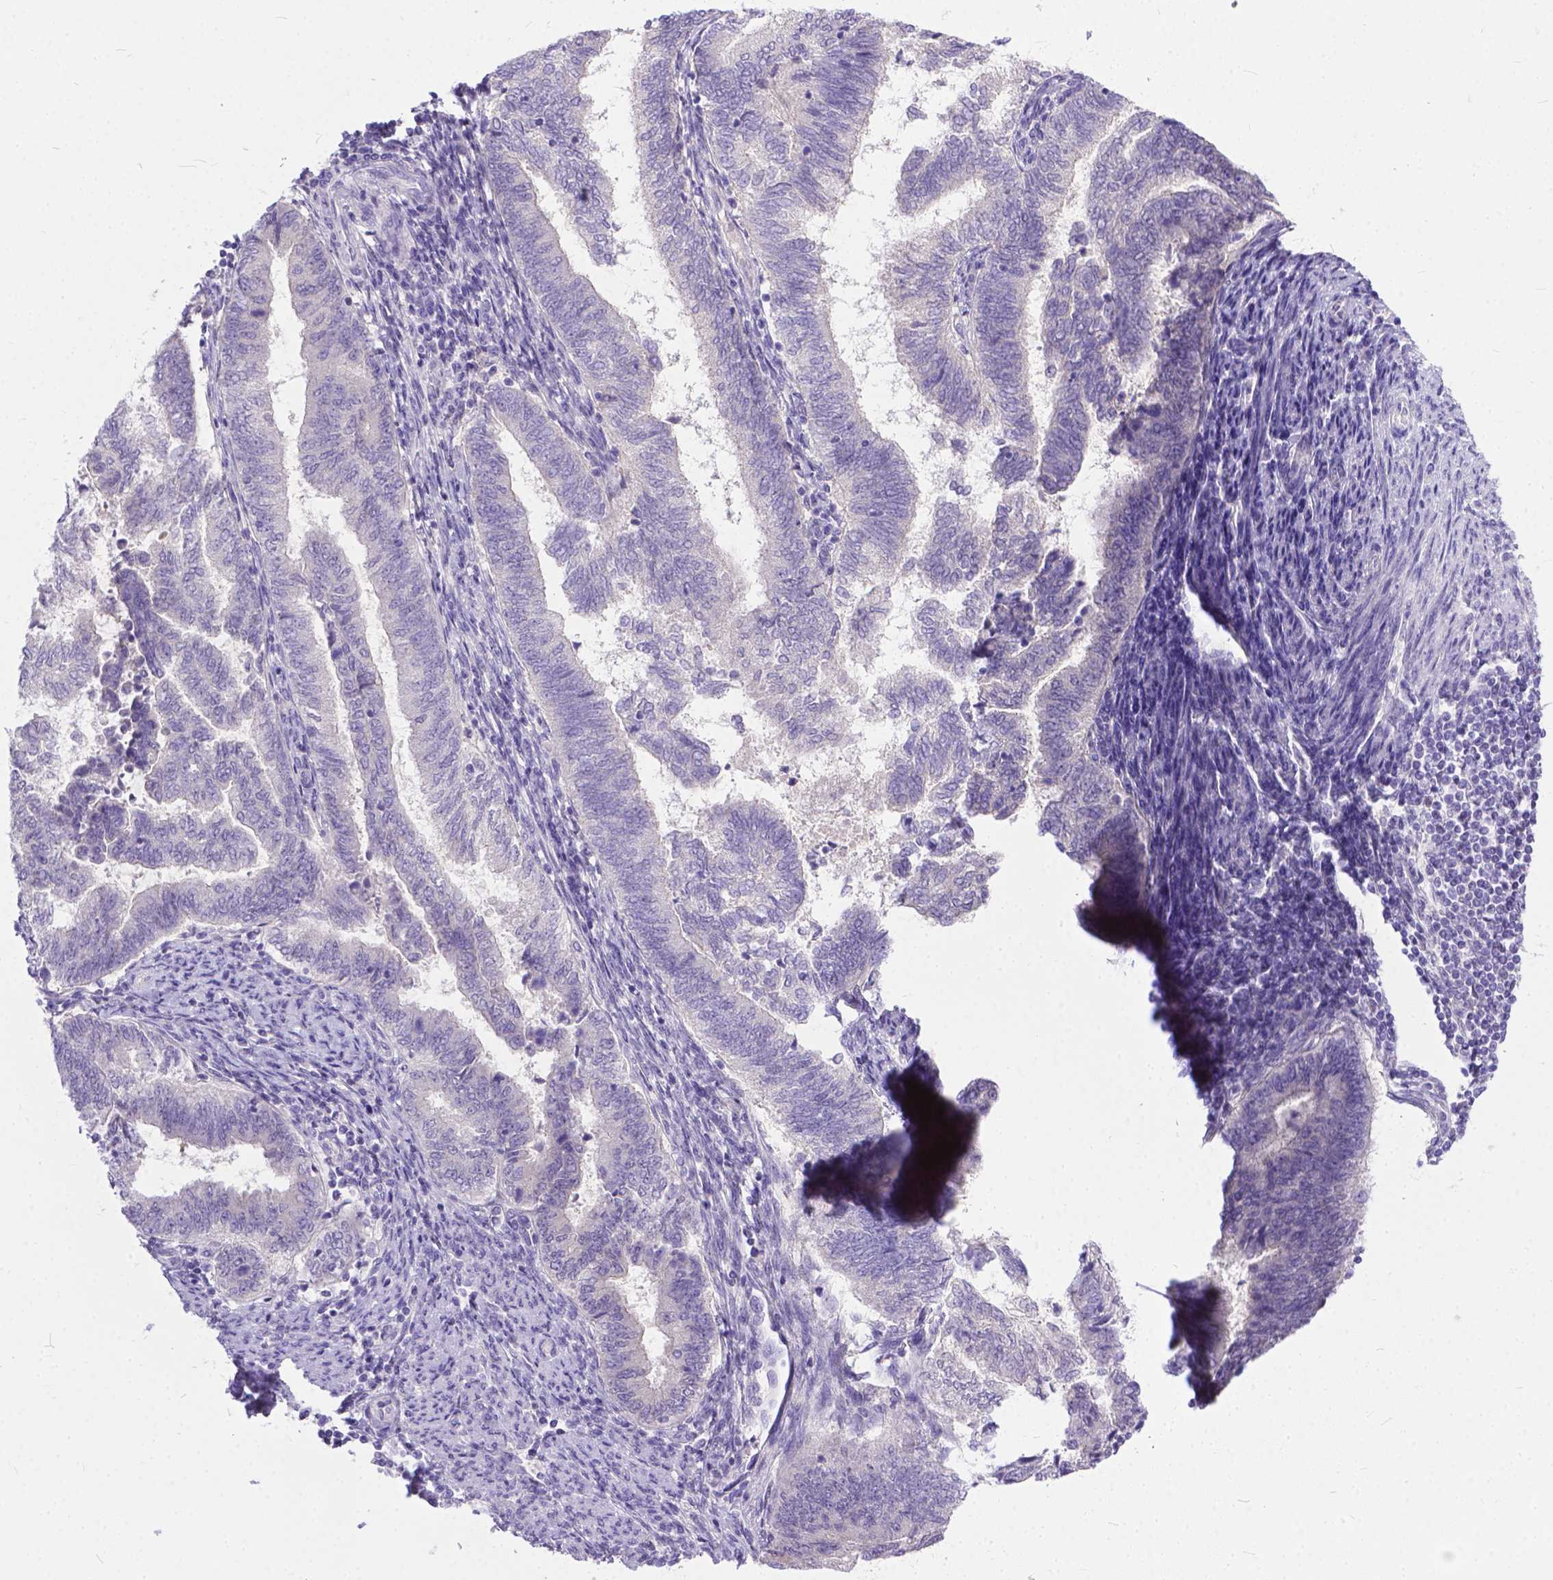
{"staining": {"intensity": "negative", "quantity": "none", "location": "none"}, "tissue": "endometrial cancer", "cell_type": "Tumor cells", "image_type": "cancer", "snomed": [{"axis": "morphology", "description": "Adenocarcinoma, NOS"}, {"axis": "topography", "description": "Endometrium"}], "caption": "Immunohistochemistry (IHC) of endometrial adenocarcinoma demonstrates no expression in tumor cells. (Brightfield microscopy of DAB immunohistochemistry (IHC) at high magnification).", "gene": "TTLL6", "patient": {"sex": "female", "age": 65}}